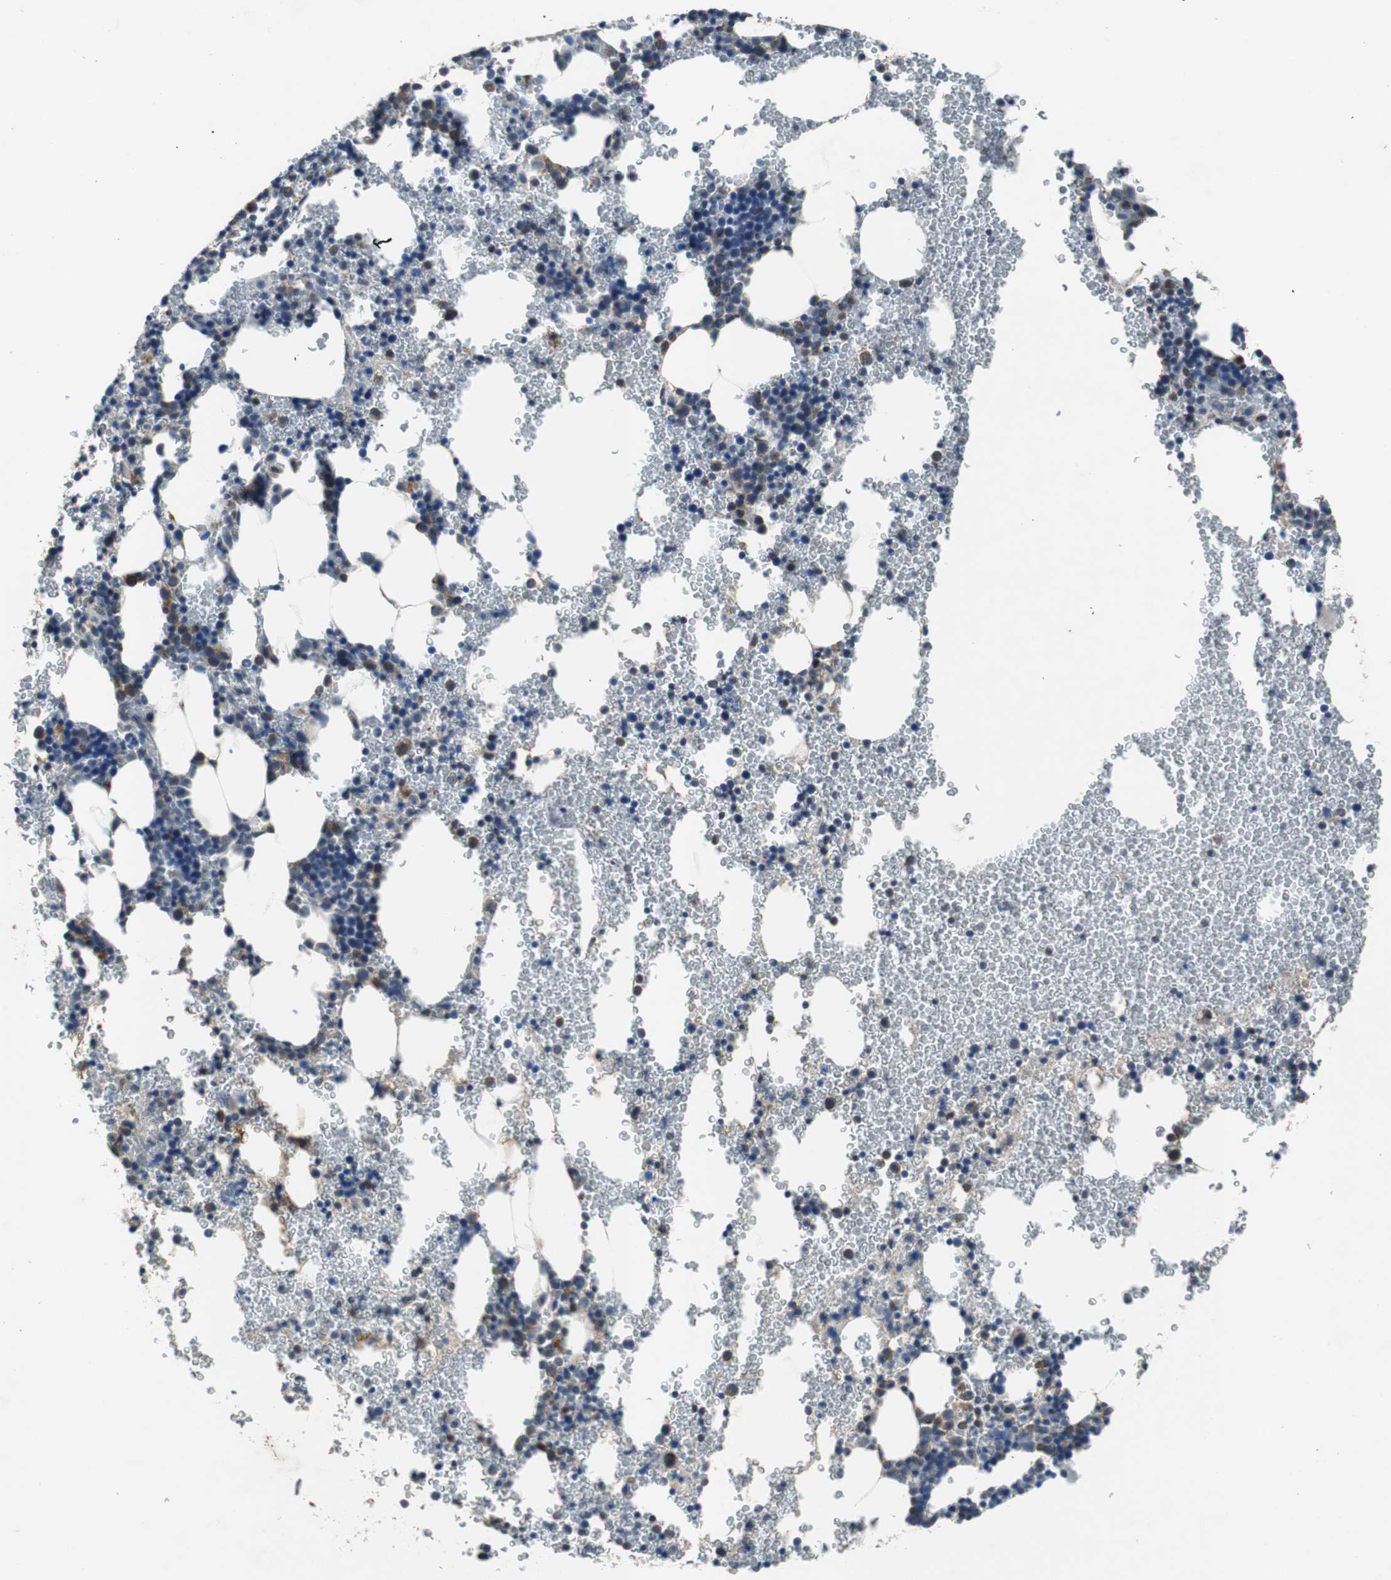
{"staining": {"intensity": "strong", "quantity": "25%-75%", "location": "cytoplasmic/membranous"}, "tissue": "bone marrow", "cell_type": "Hematopoietic cells", "image_type": "normal", "snomed": [{"axis": "morphology", "description": "Normal tissue, NOS"}, {"axis": "morphology", "description": "Inflammation, NOS"}, {"axis": "topography", "description": "Bone marrow"}], "caption": "DAB (3,3'-diaminobenzidine) immunohistochemical staining of normal human bone marrow displays strong cytoplasmic/membranous protein positivity in about 25%-75% of hematopoietic cells. Using DAB (brown) and hematoxylin (blue) stains, captured at high magnification using brightfield microscopy.", "gene": "PITRM1", "patient": {"sex": "male", "age": 22}}